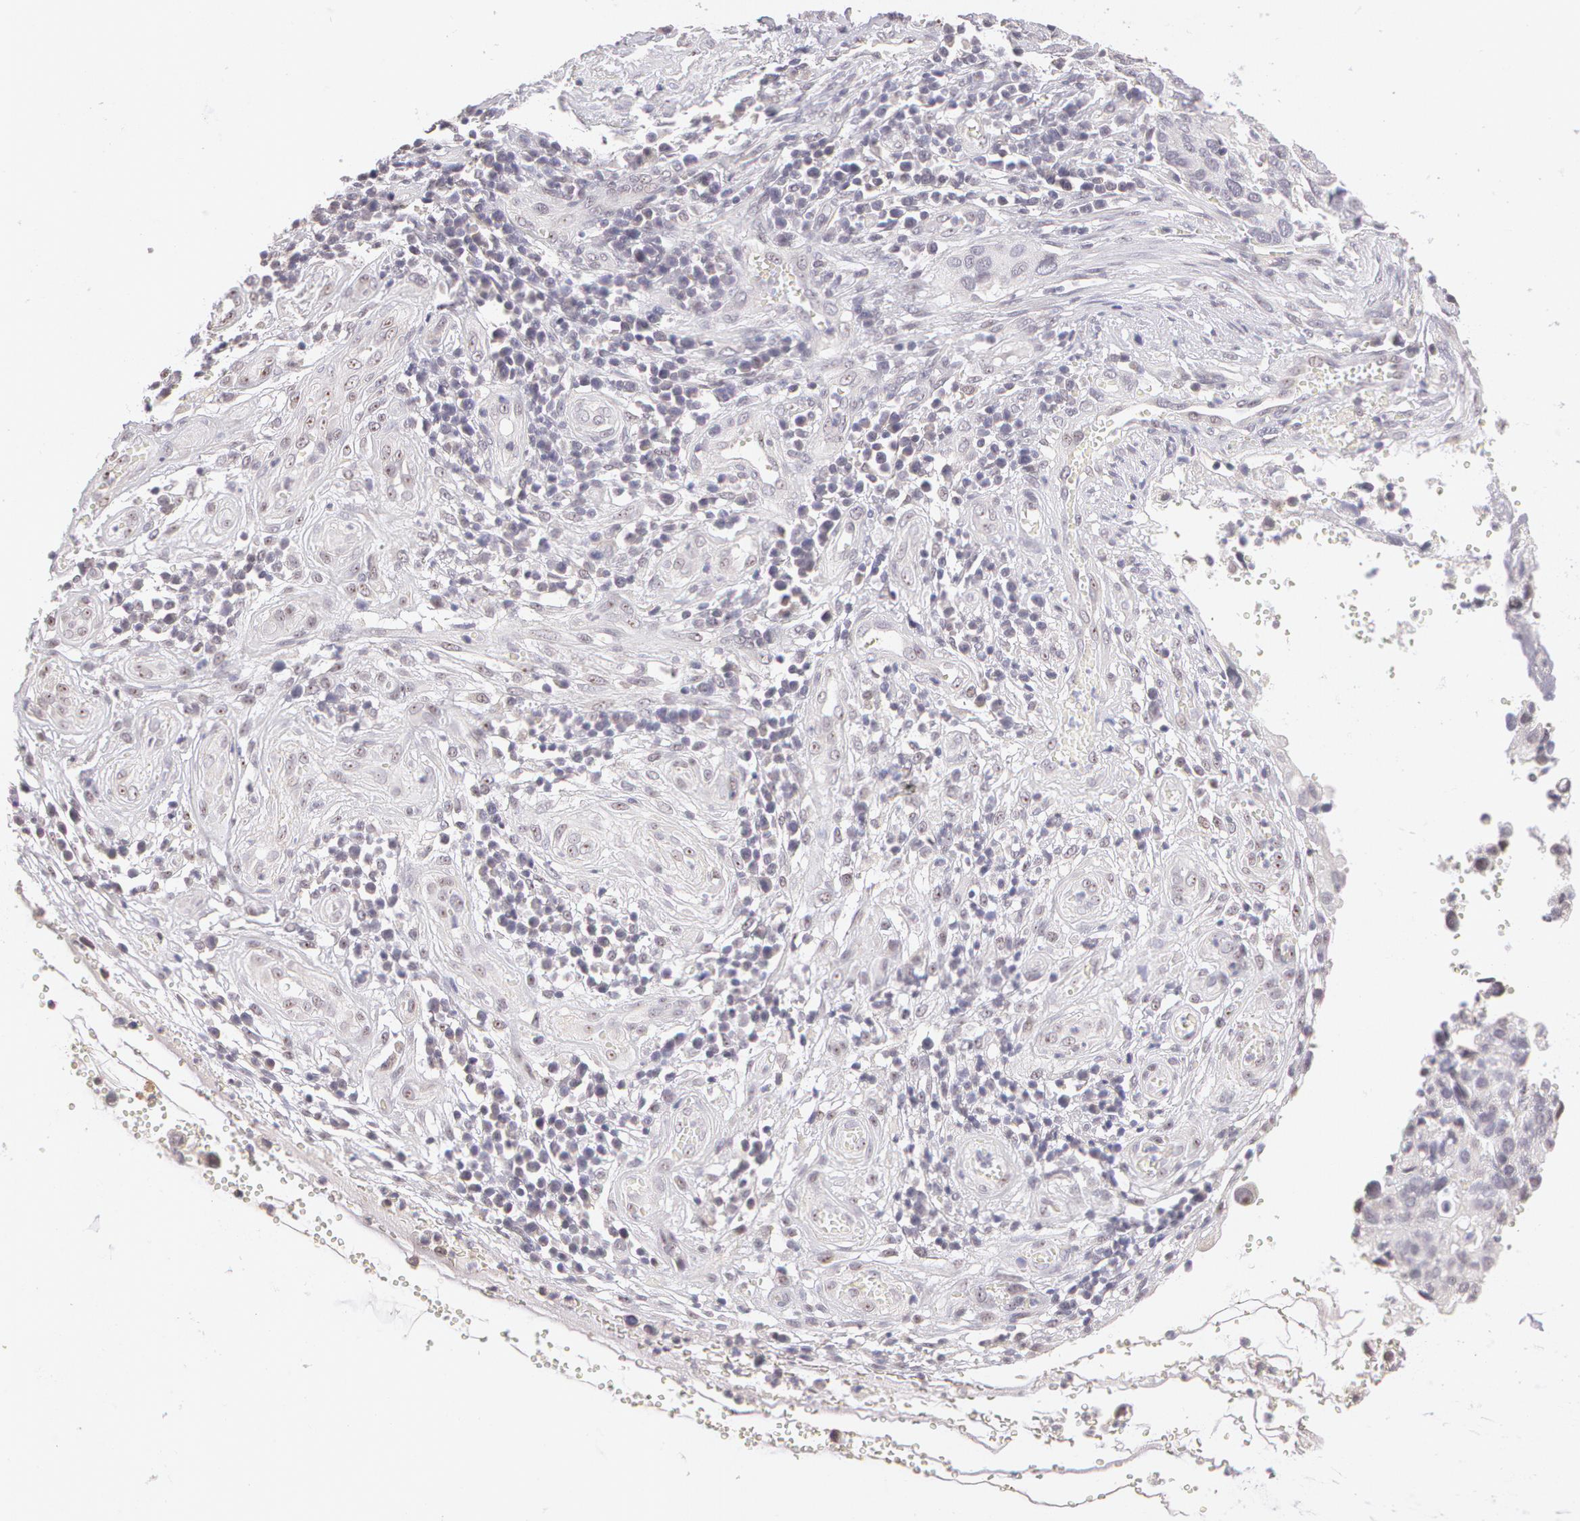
{"staining": {"intensity": "negative", "quantity": "none", "location": "none"}, "tissue": "cervical cancer", "cell_type": "Tumor cells", "image_type": "cancer", "snomed": [{"axis": "morphology", "description": "Normal tissue, NOS"}, {"axis": "morphology", "description": "Squamous cell carcinoma, NOS"}, {"axis": "topography", "description": "Cervix"}], "caption": "This image is of cervical cancer (squamous cell carcinoma) stained with IHC to label a protein in brown with the nuclei are counter-stained blue. There is no staining in tumor cells. (DAB immunohistochemistry visualized using brightfield microscopy, high magnification).", "gene": "ZNF597", "patient": {"sex": "female", "age": 45}}